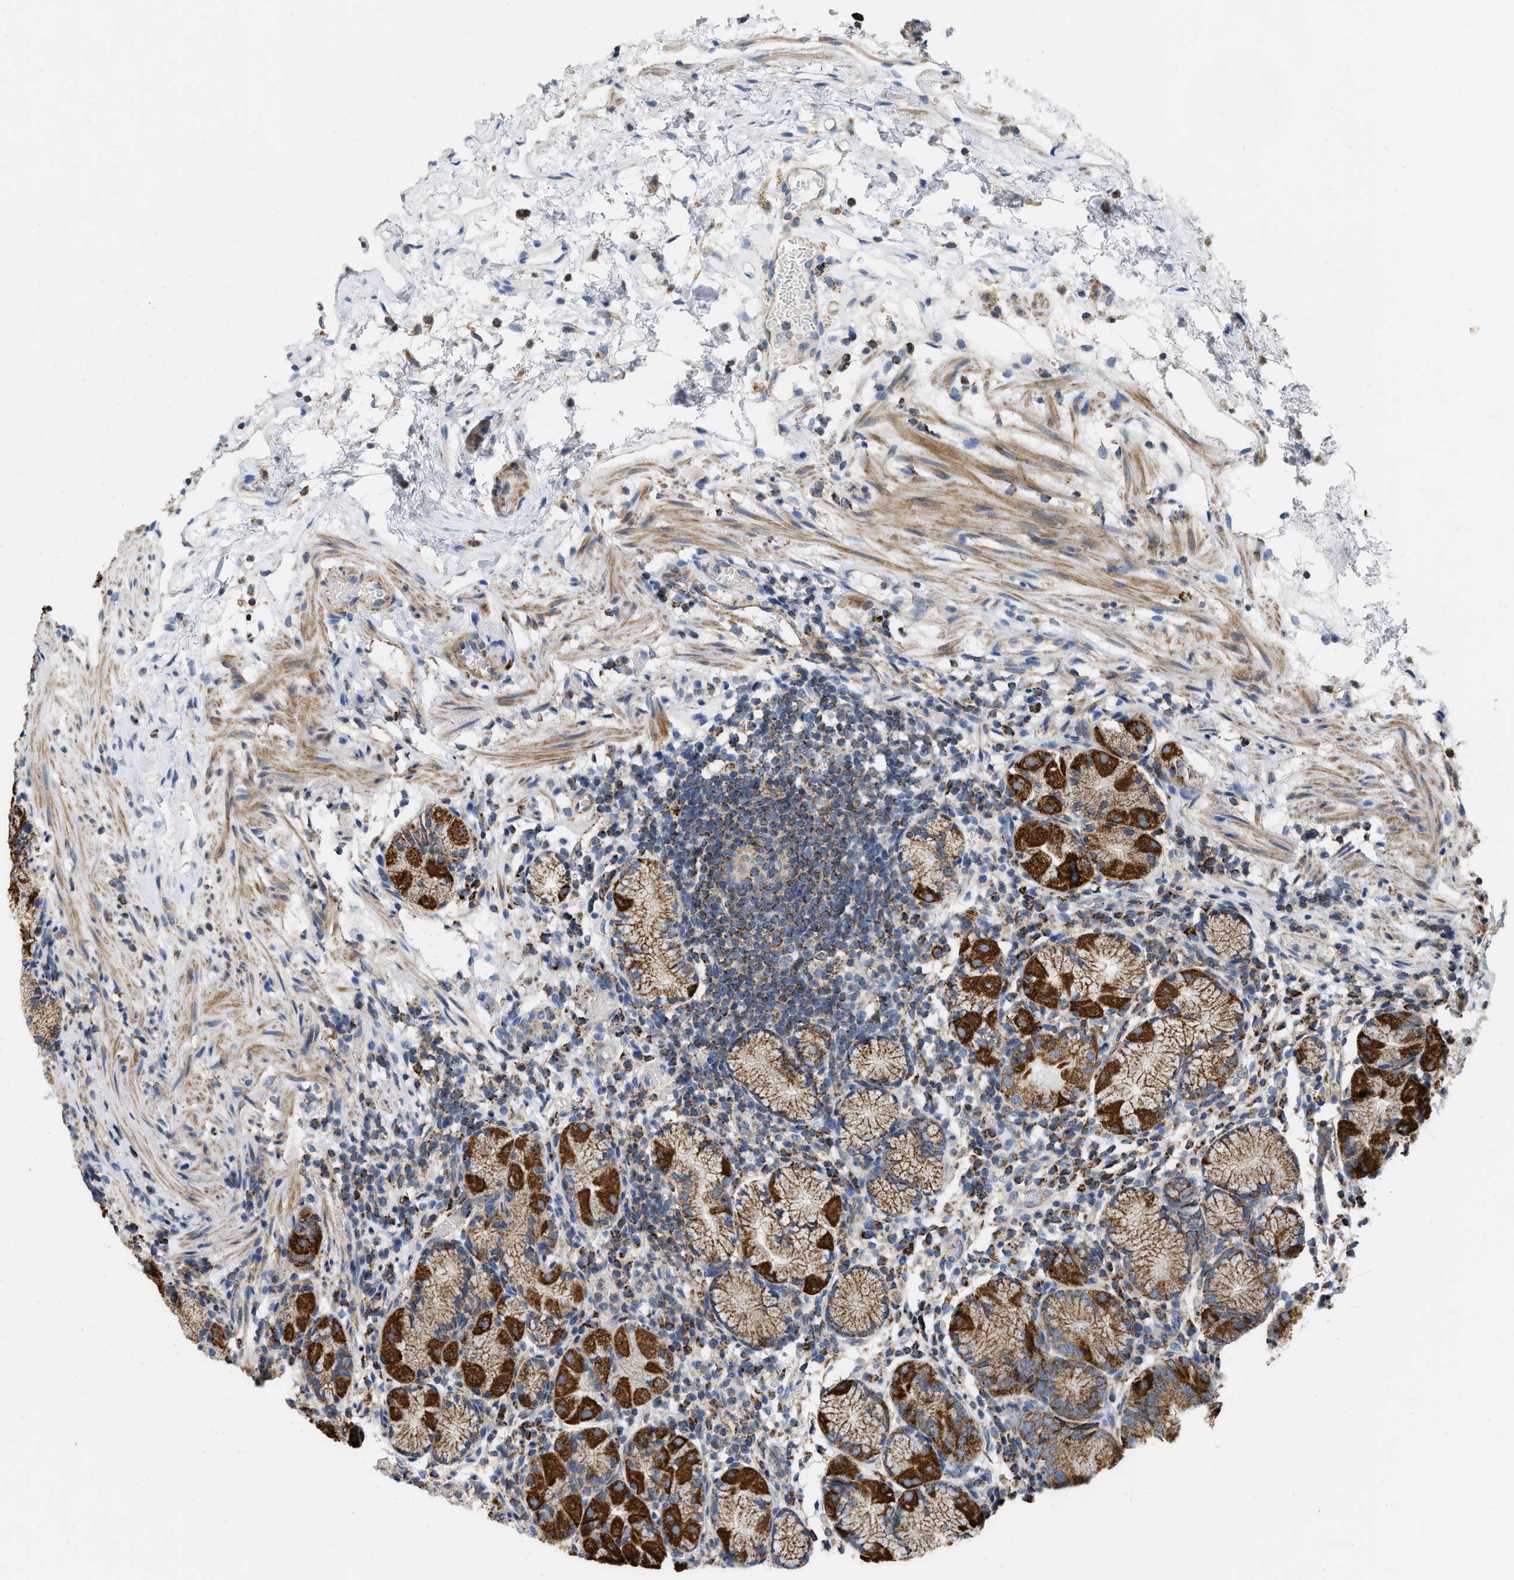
{"staining": {"intensity": "strong", "quantity": ">75%", "location": "cytoplasmic/membranous"}, "tissue": "stomach", "cell_type": "Glandular cells", "image_type": "normal", "snomed": [{"axis": "morphology", "description": "Normal tissue, NOS"}, {"axis": "topography", "description": "Stomach"}, {"axis": "topography", "description": "Stomach, lower"}], "caption": "Approximately >75% of glandular cells in normal stomach show strong cytoplasmic/membranous protein staining as visualized by brown immunohistochemical staining.", "gene": "GRB10", "patient": {"sex": "female", "age": 75}}